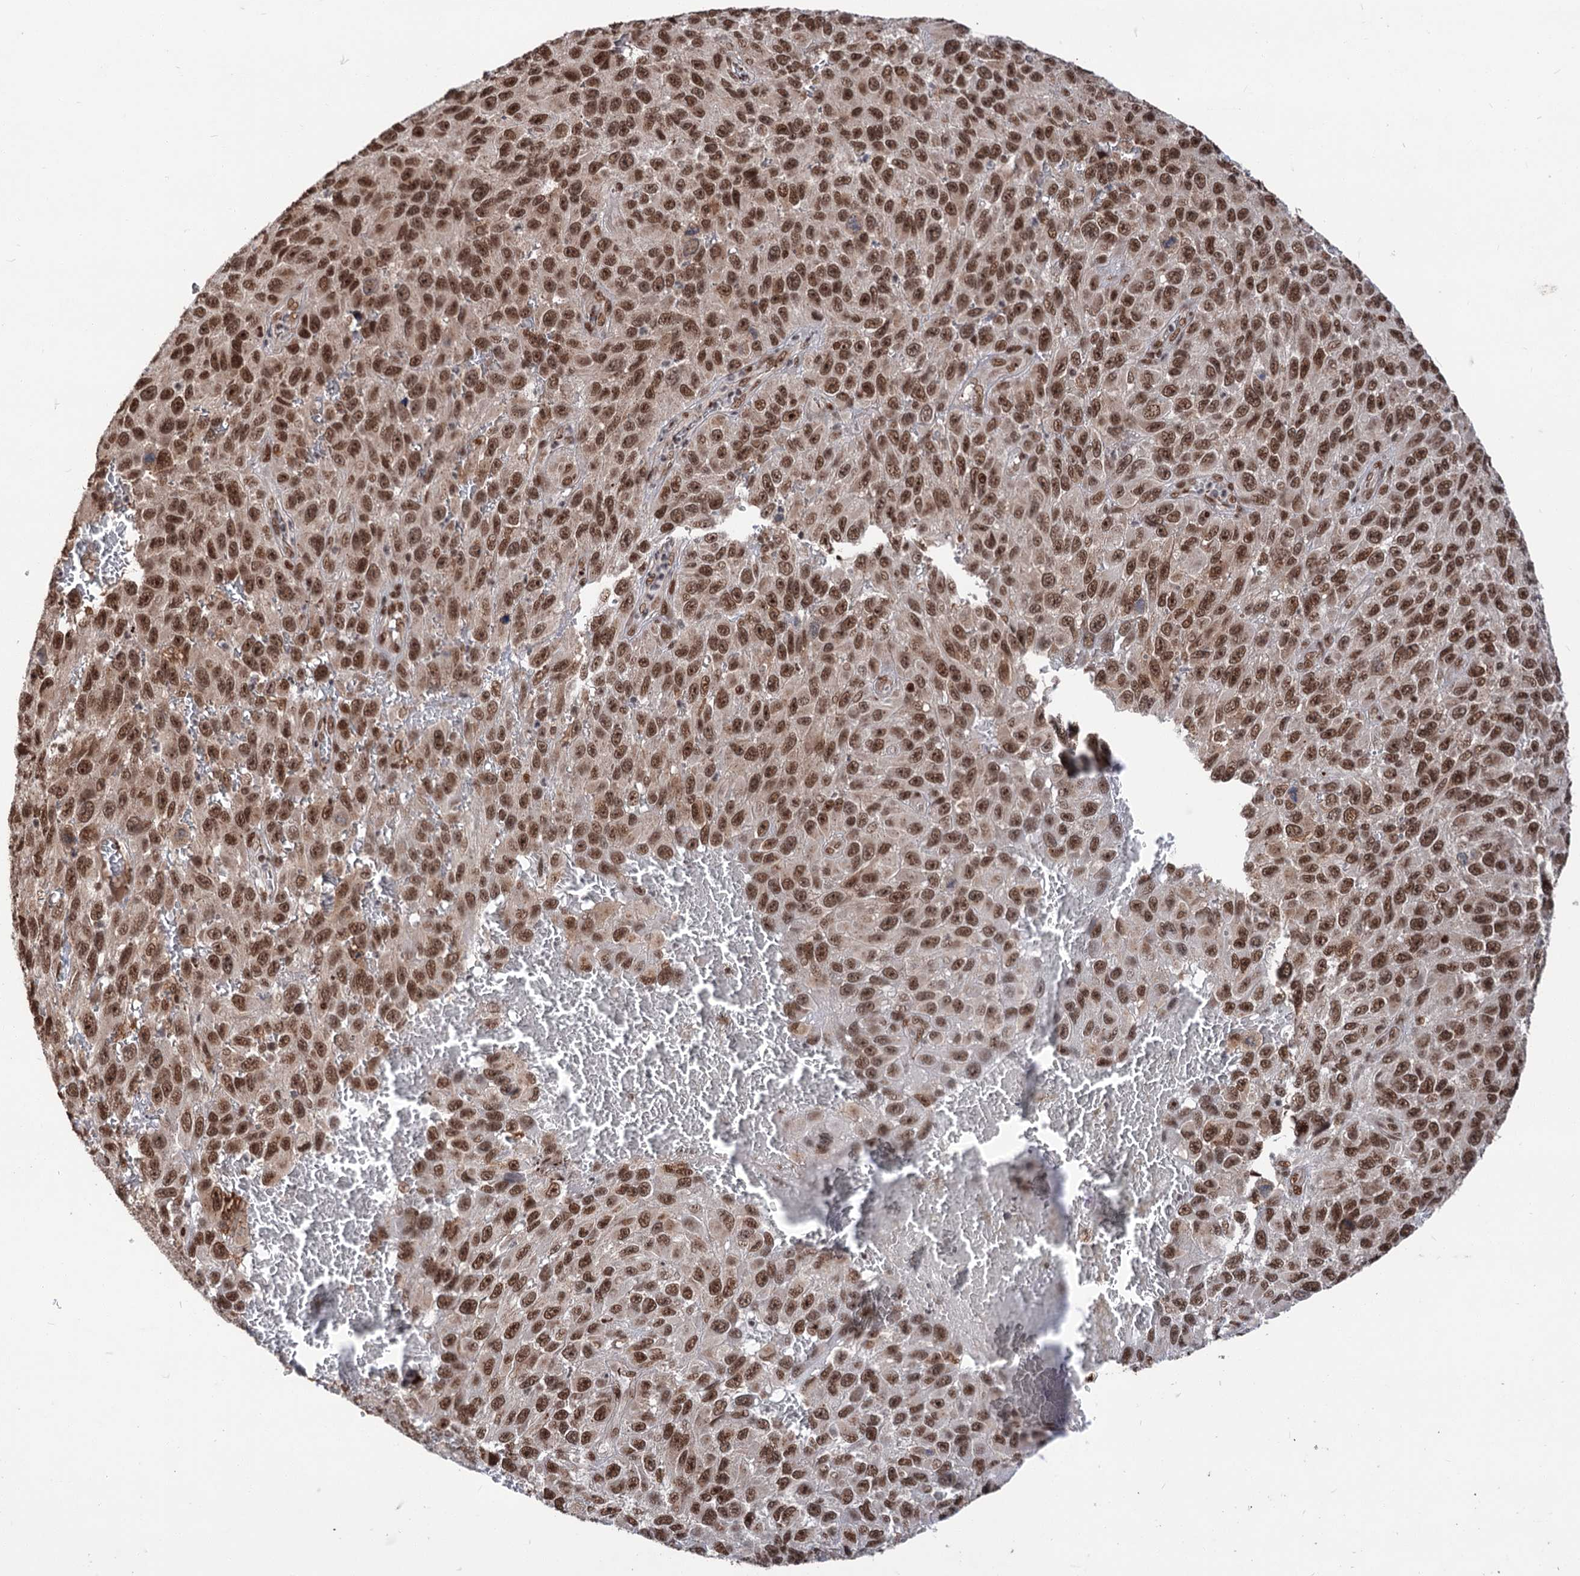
{"staining": {"intensity": "strong", "quantity": ">75%", "location": "nuclear"}, "tissue": "melanoma", "cell_type": "Tumor cells", "image_type": "cancer", "snomed": [{"axis": "morphology", "description": "Normal tissue, NOS"}, {"axis": "morphology", "description": "Malignant melanoma, NOS"}, {"axis": "topography", "description": "Skin"}], "caption": "High-magnification brightfield microscopy of malignant melanoma stained with DAB (3,3'-diaminobenzidine) (brown) and counterstained with hematoxylin (blue). tumor cells exhibit strong nuclear positivity is present in approximately>75% of cells.", "gene": "MAML1", "patient": {"sex": "female", "age": 96}}